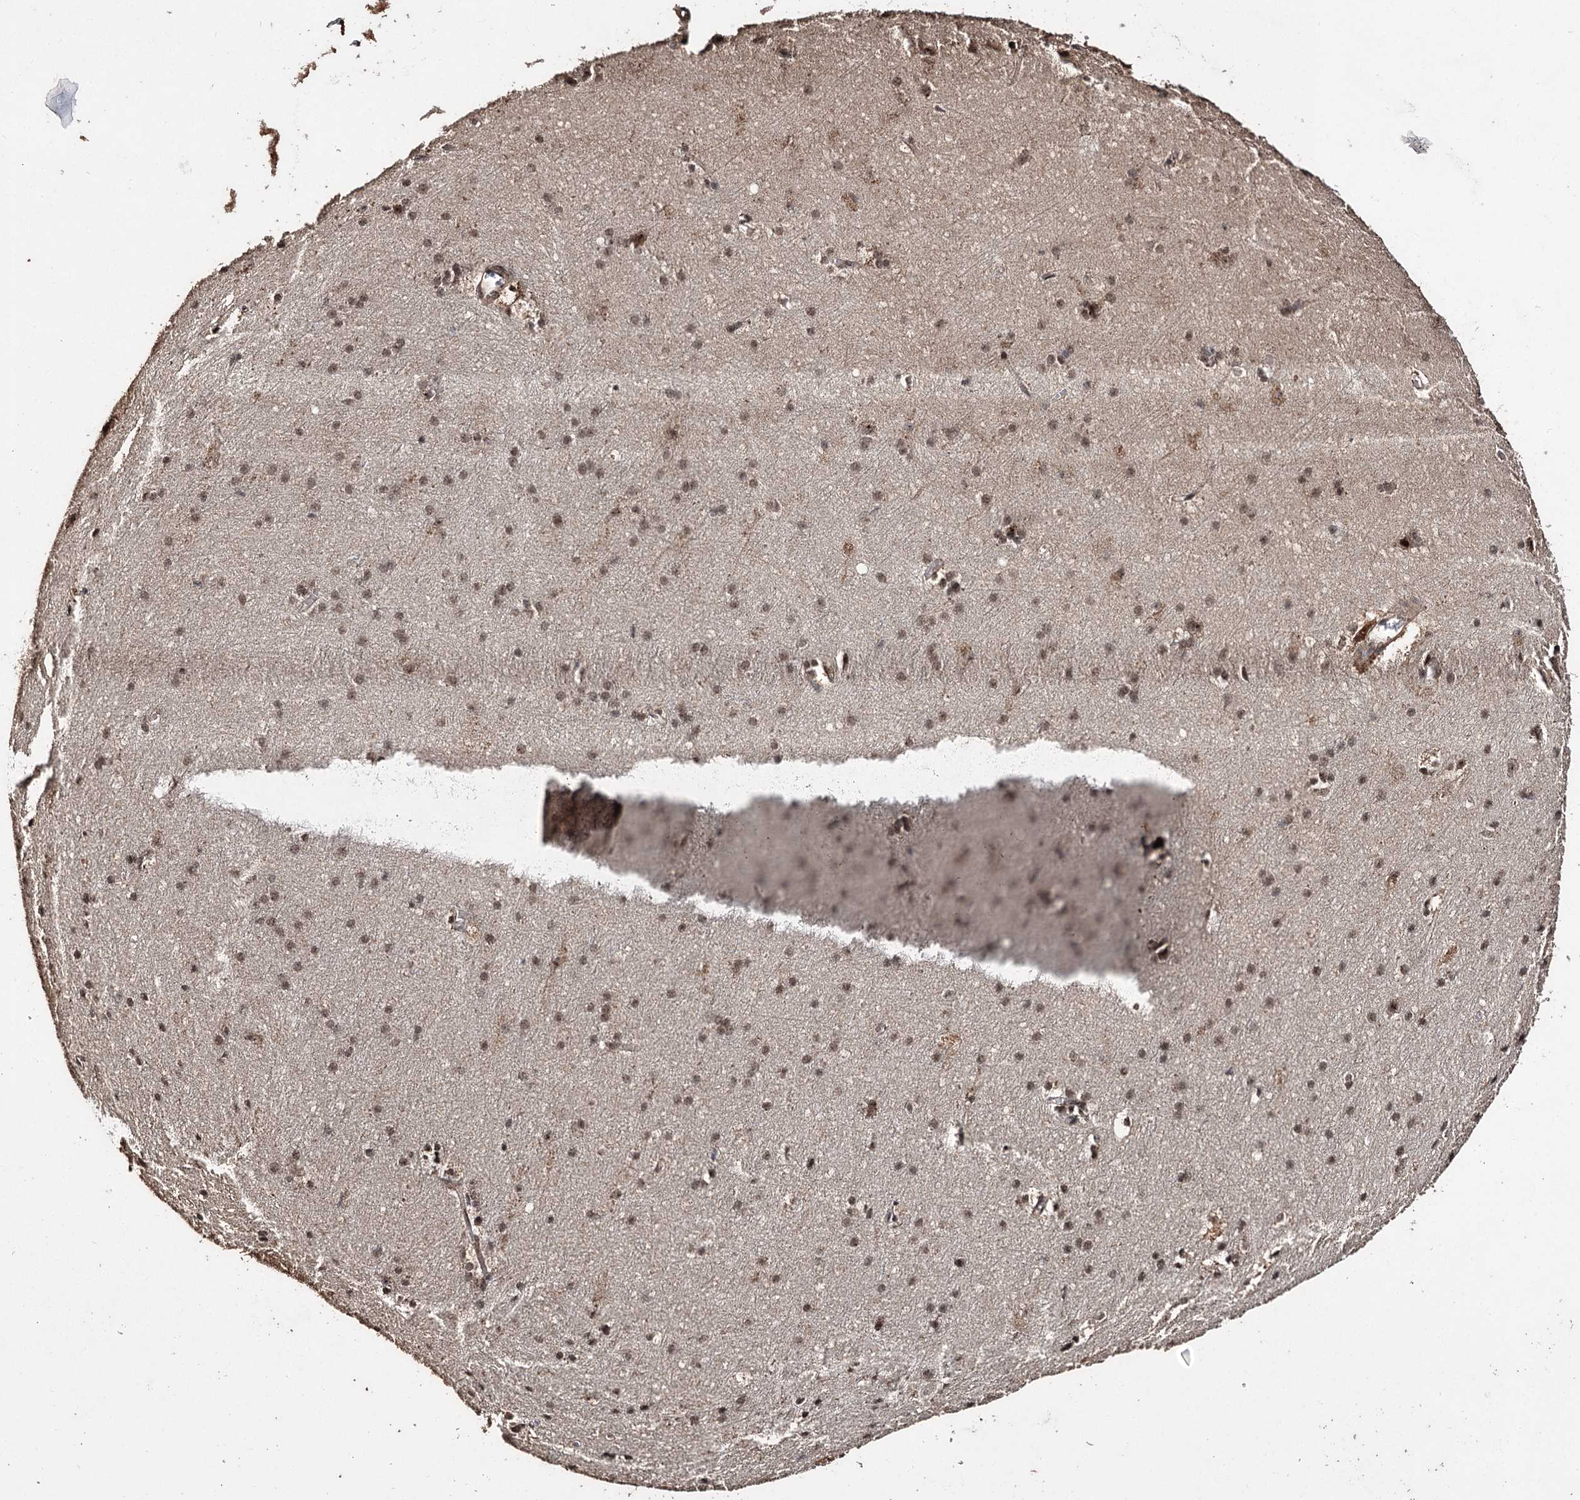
{"staining": {"intensity": "moderate", "quantity": ">75%", "location": "cytoplasmic/membranous,nuclear"}, "tissue": "cerebral cortex", "cell_type": "Endothelial cells", "image_type": "normal", "snomed": [{"axis": "morphology", "description": "Normal tissue, NOS"}, {"axis": "topography", "description": "Cerebral cortex"}], "caption": "About >75% of endothelial cells in unremarkable human cerebral cortex demonstrate moderate cytoplasmic/membranous,nuclear protein expression as visualized by brown immunohistochemical staining.", "gene": "MKNK2", "patient": {"sex": "male", "age": 54}}